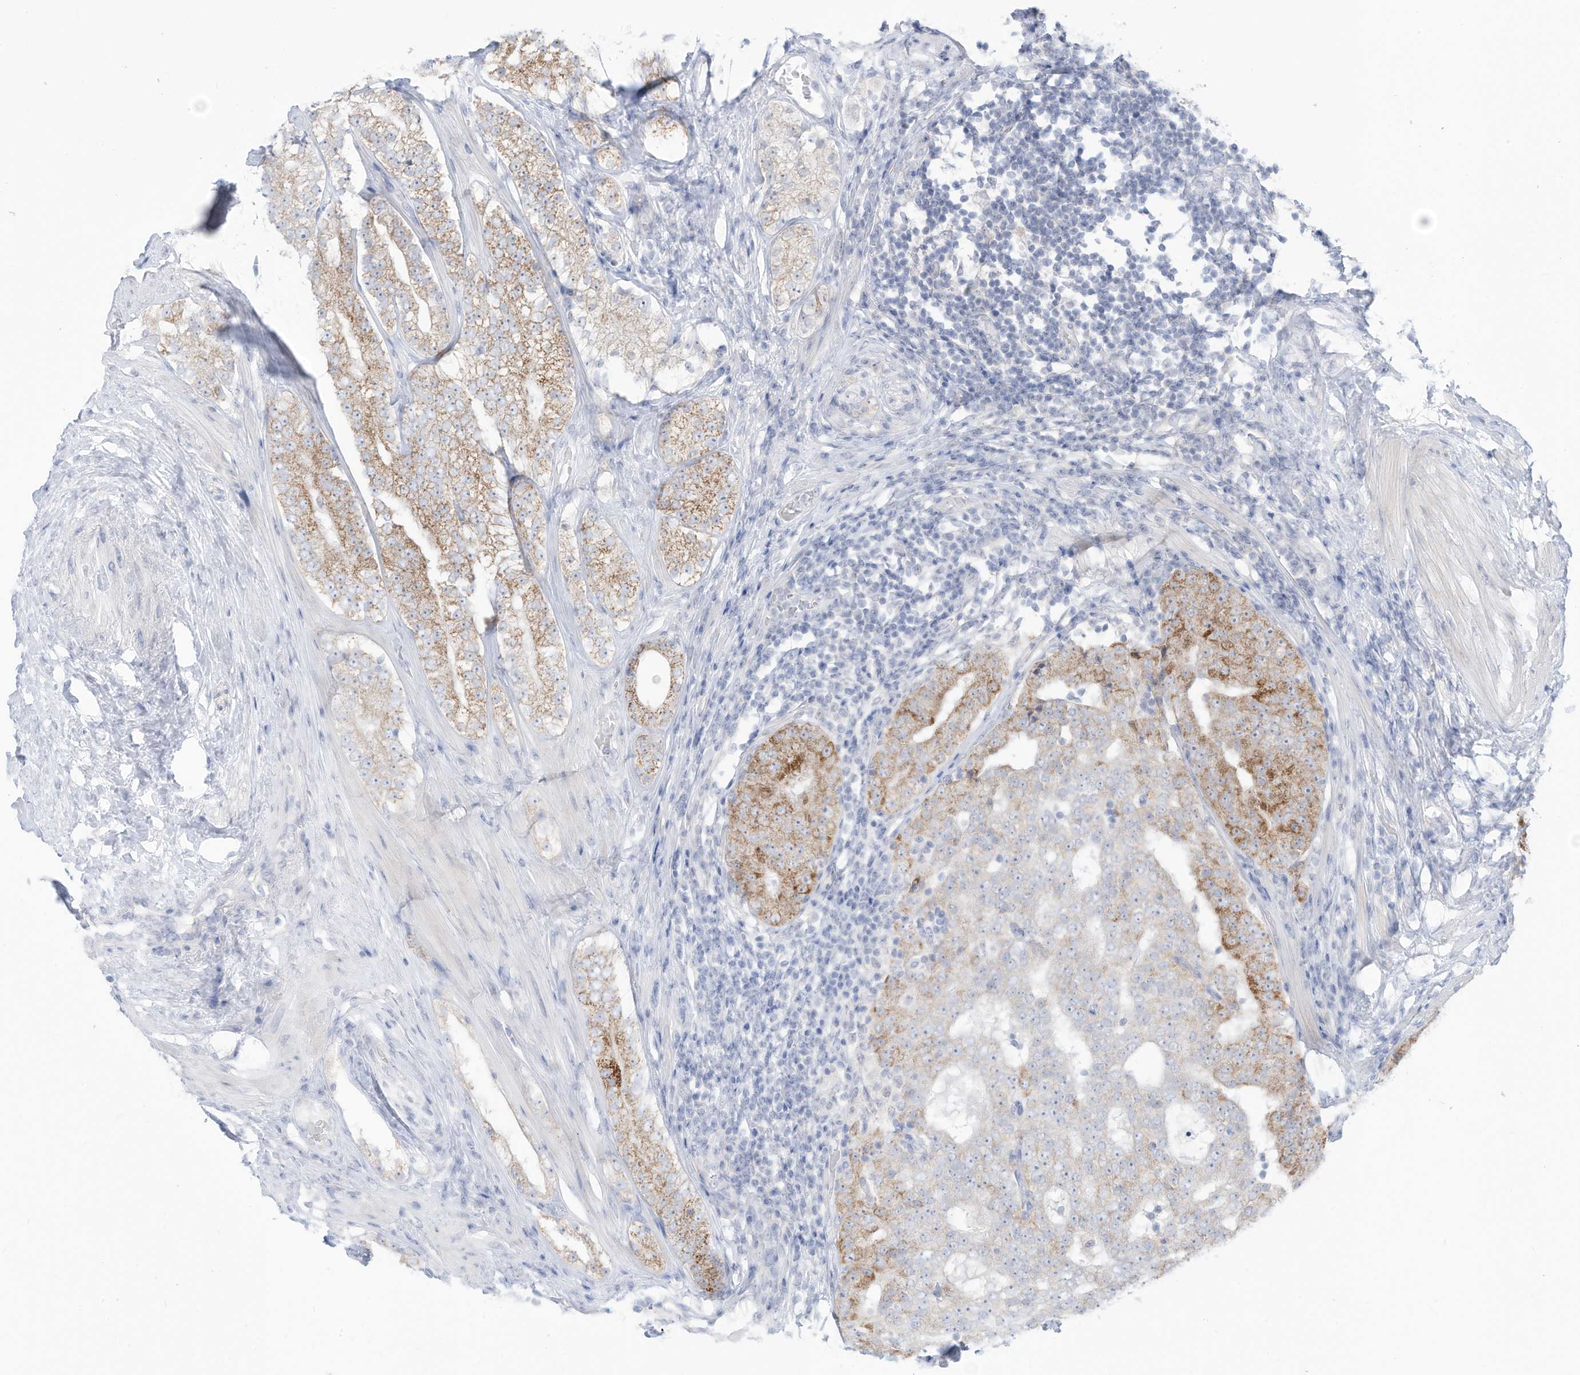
{"staining": {"intensity": "moderate", "quantity": "<25%", "location": "cytoplasmic/membranous"}, "tissue": "prostate cancer", "cell_type": "Tumor cells", "image_type": "cancer", "snomed": [{"axis": "morphology", "description": "Adenocarcinoma, High grade"}, {"axis": "topography", "description": "Prostate"}], "caption": "Moderate cytoplasmic/membranous staining is identified in about <25% of tumor cells in prostate cancer.", "gene": "OGT", "patient": {"sex": "male", "age": 56}}